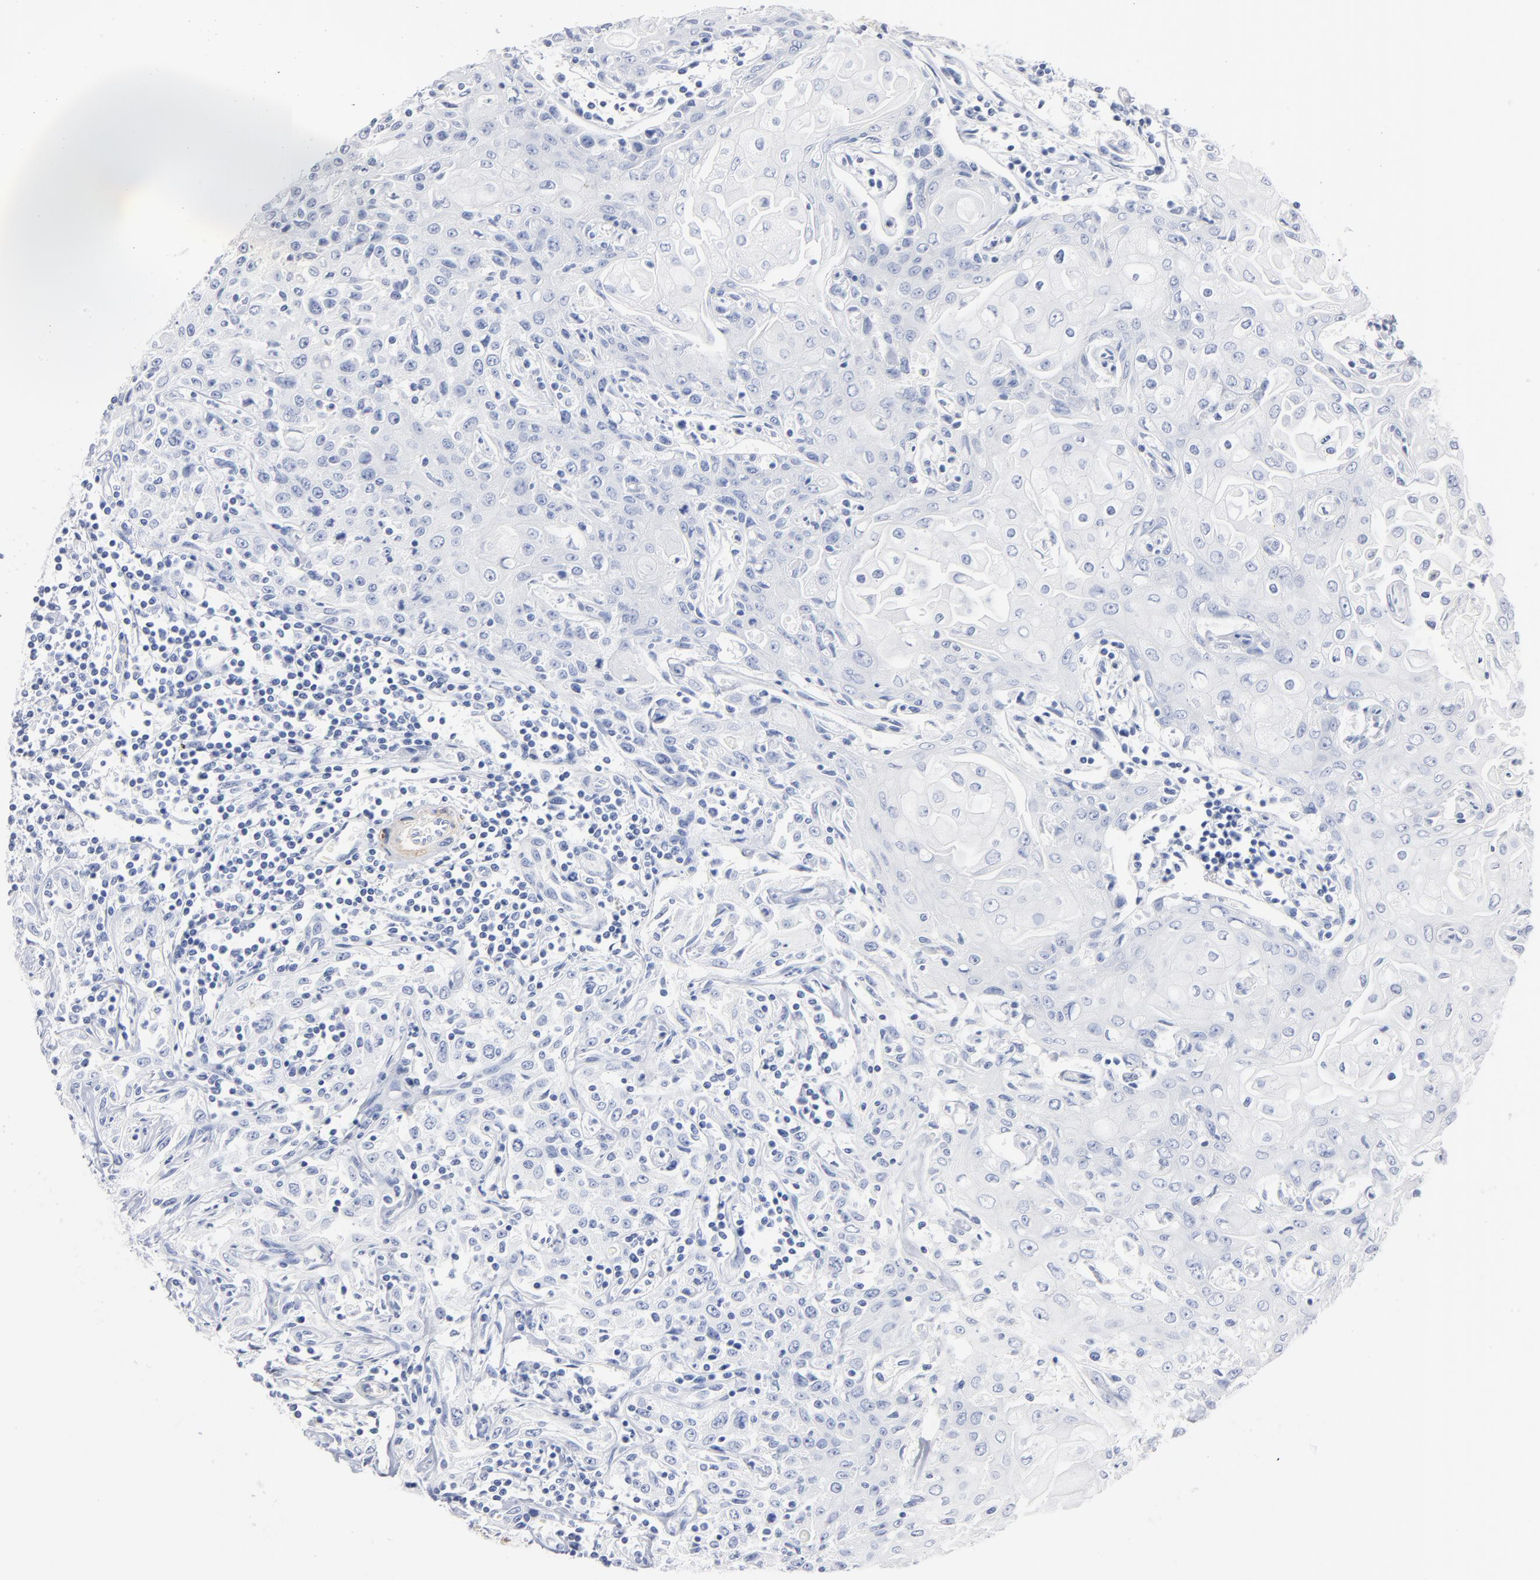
{"staining": {"intensity": "negative", "quantity": "none", "location": "none"}, "tissue": "head and neck cancer", "cell_type": "Tumor cells", "image_type": "cancer", "snomed": [{"axis": "morphology", "description": "Squamous cell carcinoma, NOS"}, {"axis": "topography", "description": "Oral tissue"}, {"axis": "topography", "description": "Head-Neck"}], "caption": "Protein analysis of head and neck cancer (squamous cell carcinoma) demonstrates no significant positivity in tumor cells.", "gene": "AGTR1", "patient": {"sex": "female", "age": 76}}